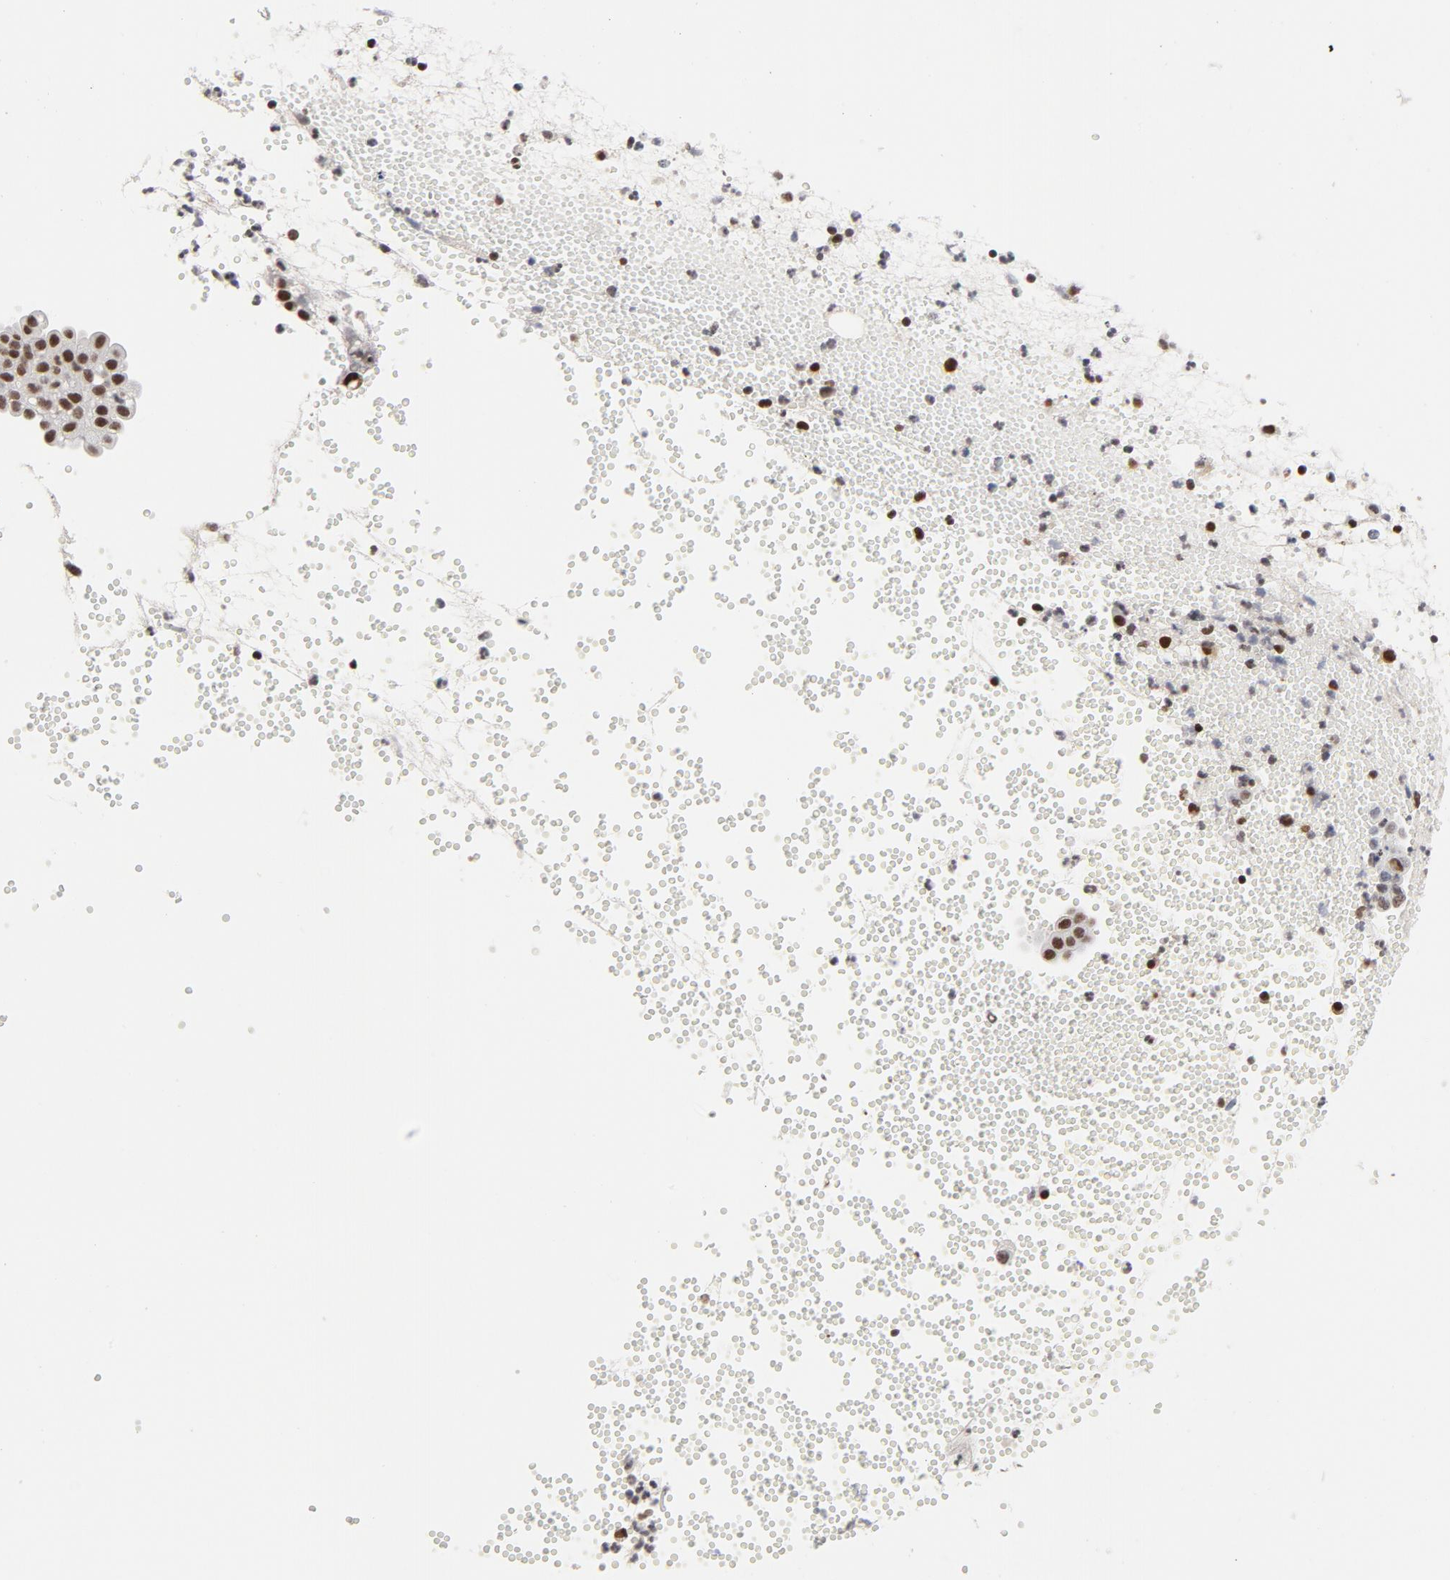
{"staining": {"intensity": "moderate", "quantity": "25%-75%", "location": "nuclear"}, "tissue": "endometrial cancer", "cell_type": "Tumor cells", "image_type": "cancer", "snomed": [{"axis": "morphology", "description": "Adenocarcinoma, NOS"}, {"axis": "topography", "description": "Endometrium"}], "caption": "High-power microscopy captured an immunohistochemistry photomicrograph of endometrial adenocarcinoma, revealing moderate nuclear positivity in approximately 25%-75% of tumor cells. (DAB (3,3'-diaminobenzidine) = brown stain, brightfield microscopy at high magnification).", "gene": "RFC4", "patient": {"sex": "female", "age": 66}}